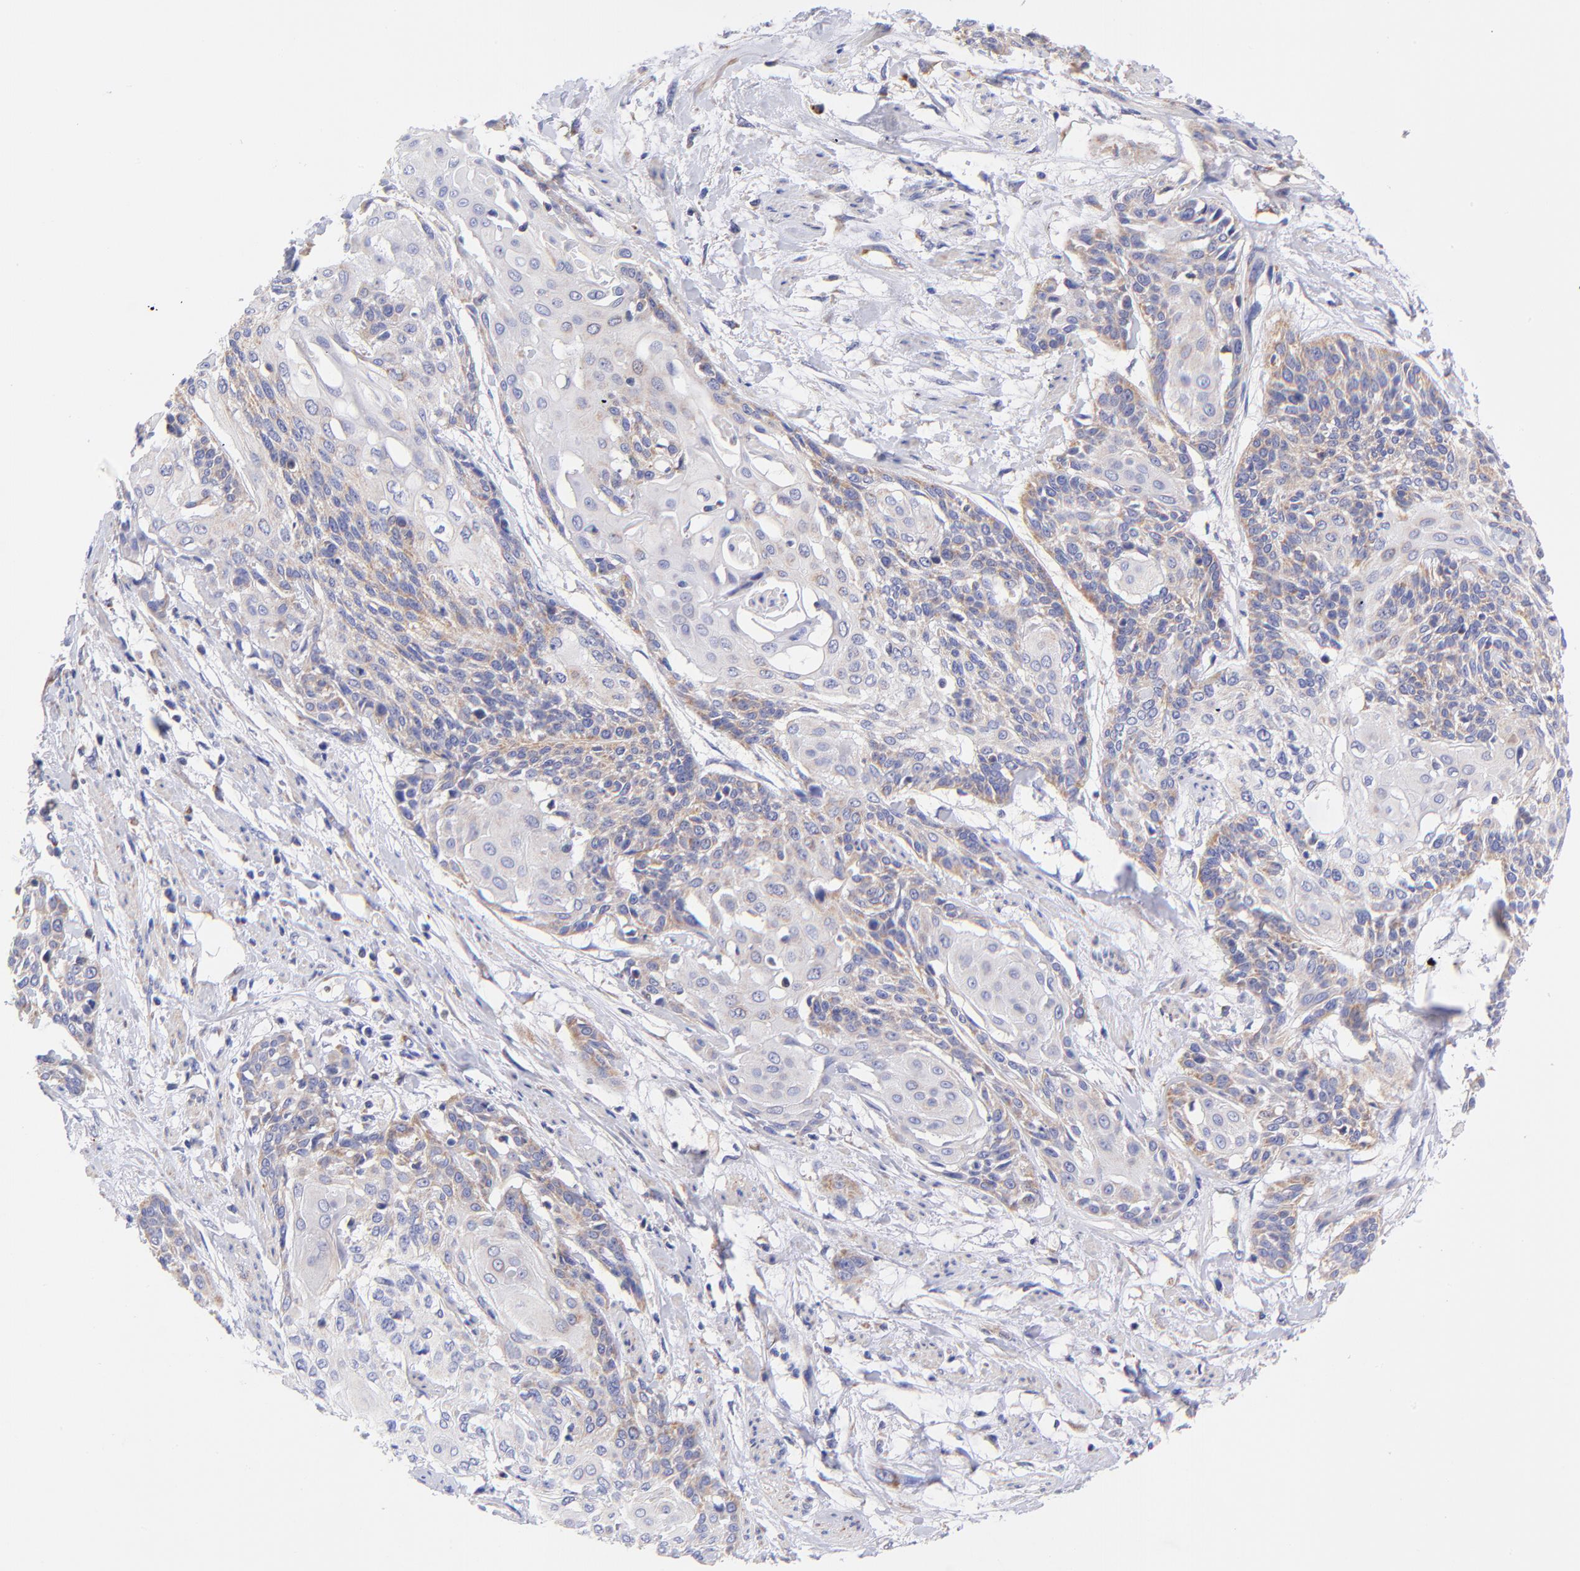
{"staining": {"intensity": "weak", "quantity": "25%-75%", "location": "cytoplasmic/membranous"}, "tissue": "cervical cancer", "cell_type": "Tumor cells", "image_type": "cancer", "snomed": [{"axis": "morphology", "description": "Squamous cell carcinoma, NOS"}, {"axis": "topography", "description": "Cervix"}], "caption": "DAB immunohistochemical staining of human cervical squamous cell carcinoma demonstrates weak cytoplasmic/membranous protein positivity in about 25%-75% of tumor cells.", "gene": "NDUFB7", "patient": {"sex": "female", "age": 57}}